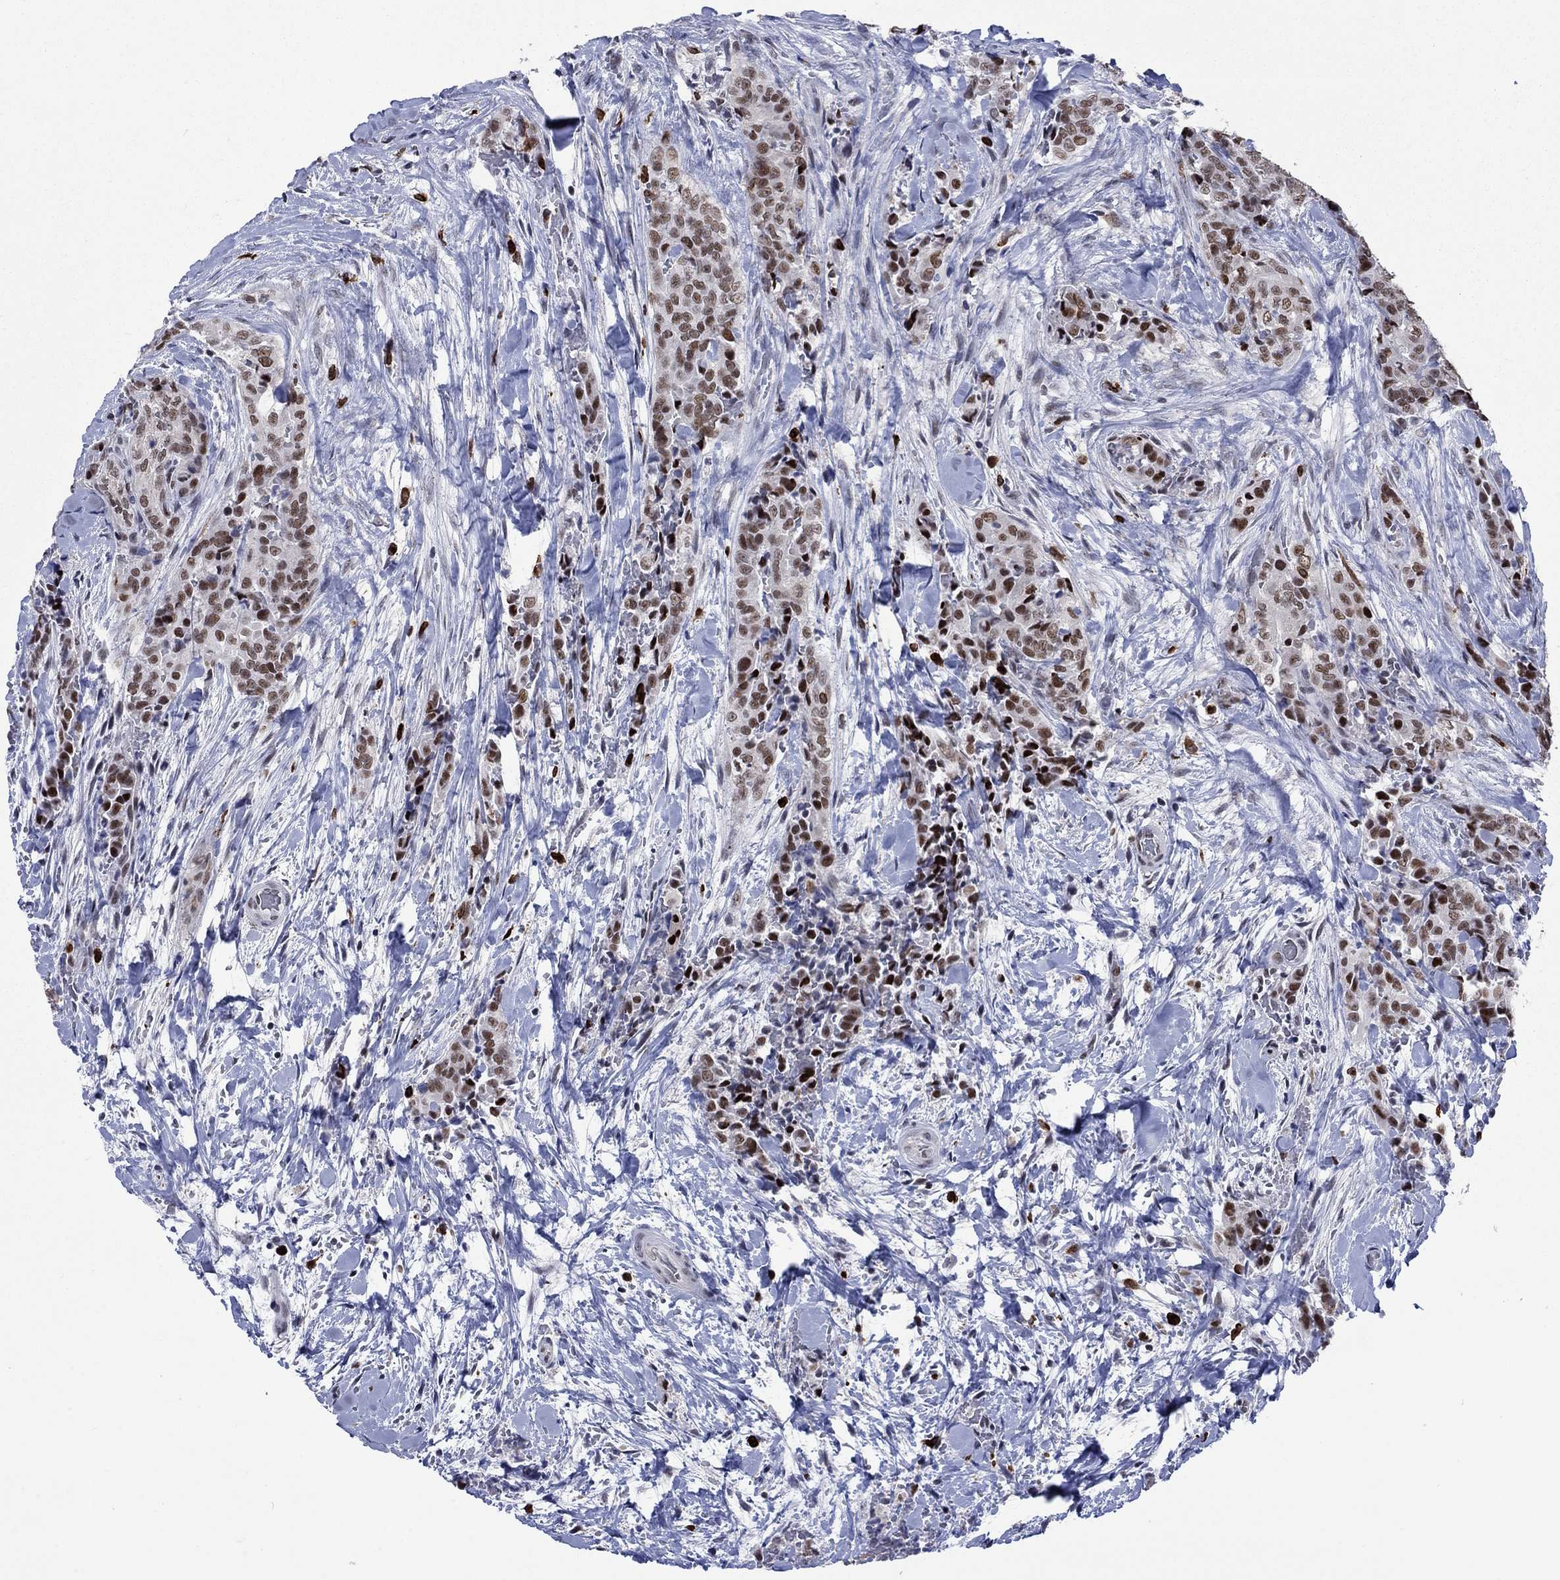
{"staining": {"intensity": "moderate", "quantity": ">75%", "location": "nuclear"}, "tissue": "thyroid cancer", "cell_type": "Tumor cells", "image_type": "cancer", "snomed": [{"axis": "morphology", "description": "Papillary adenocarcinoma, NOS"}, {"axis": "topography", "description": "Thyroid gland"}], "caption": "Immunohistochemical staining of human thyroid cancer (papillary adenocarcinoma) shows moderate nuclear protein positivity in approximately >75% of tumor cells.", "gene": "HCFC1", "patient": {"sex": "male", "age": 61}}